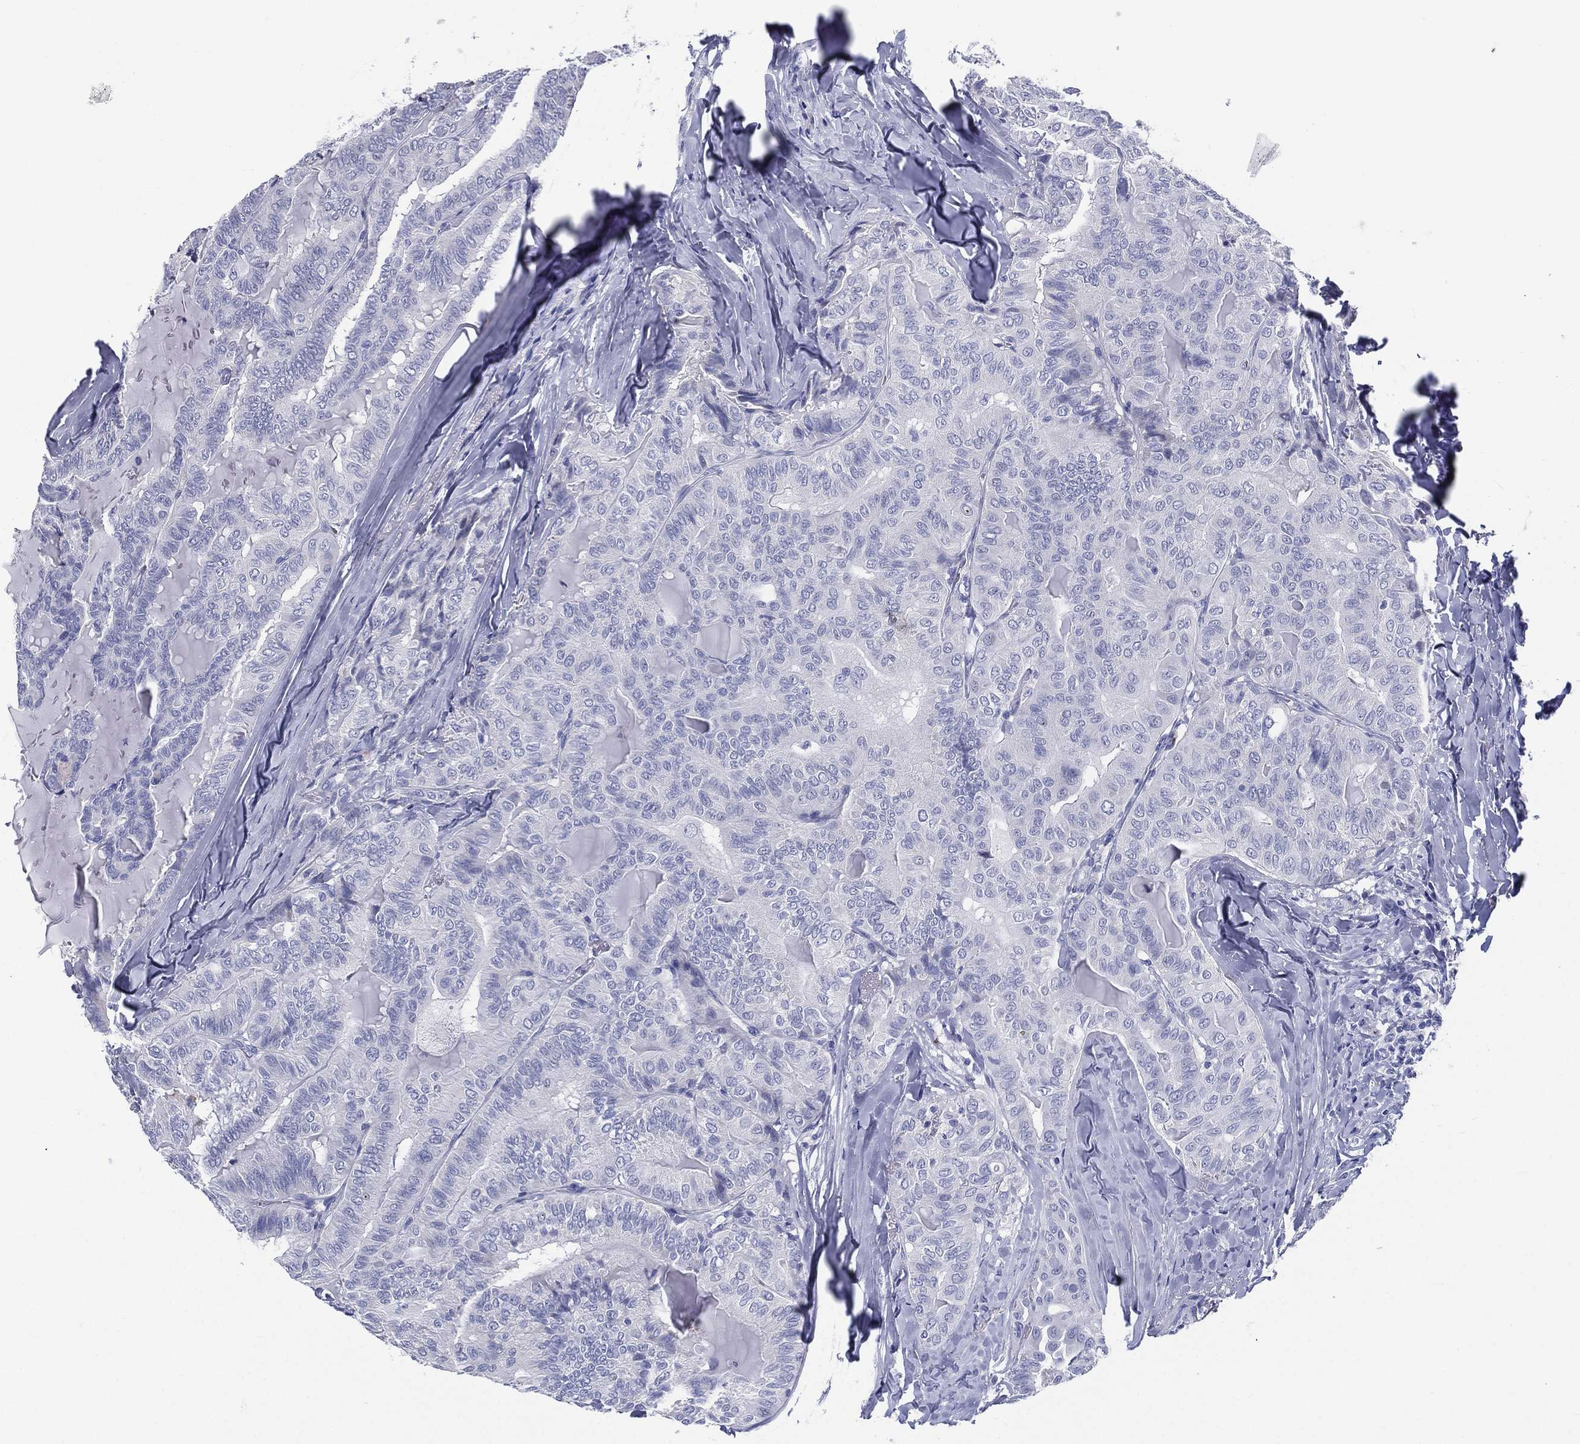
{"staining": {"intensity": "negative", "quantity": "none", "location": "none"}, "tissue": "thyroid cancer", "cell_type": "Tumor cells", "image_type": "cancer", "snomed": [{"axis": "morphology", "description": "Papillary adenocarcinoma, NOS"}, {"axis": "topography", "description": "Thyroid gland"}], "caption": "IHC photomicrograph of neoplastic tissue: human thyroid papillary adenocarcinoma stained with DAB reveals no significant protein expression in tumor cells.", "gene": "RSPH4A", "patient": {"sex": "female", "age": 68}}